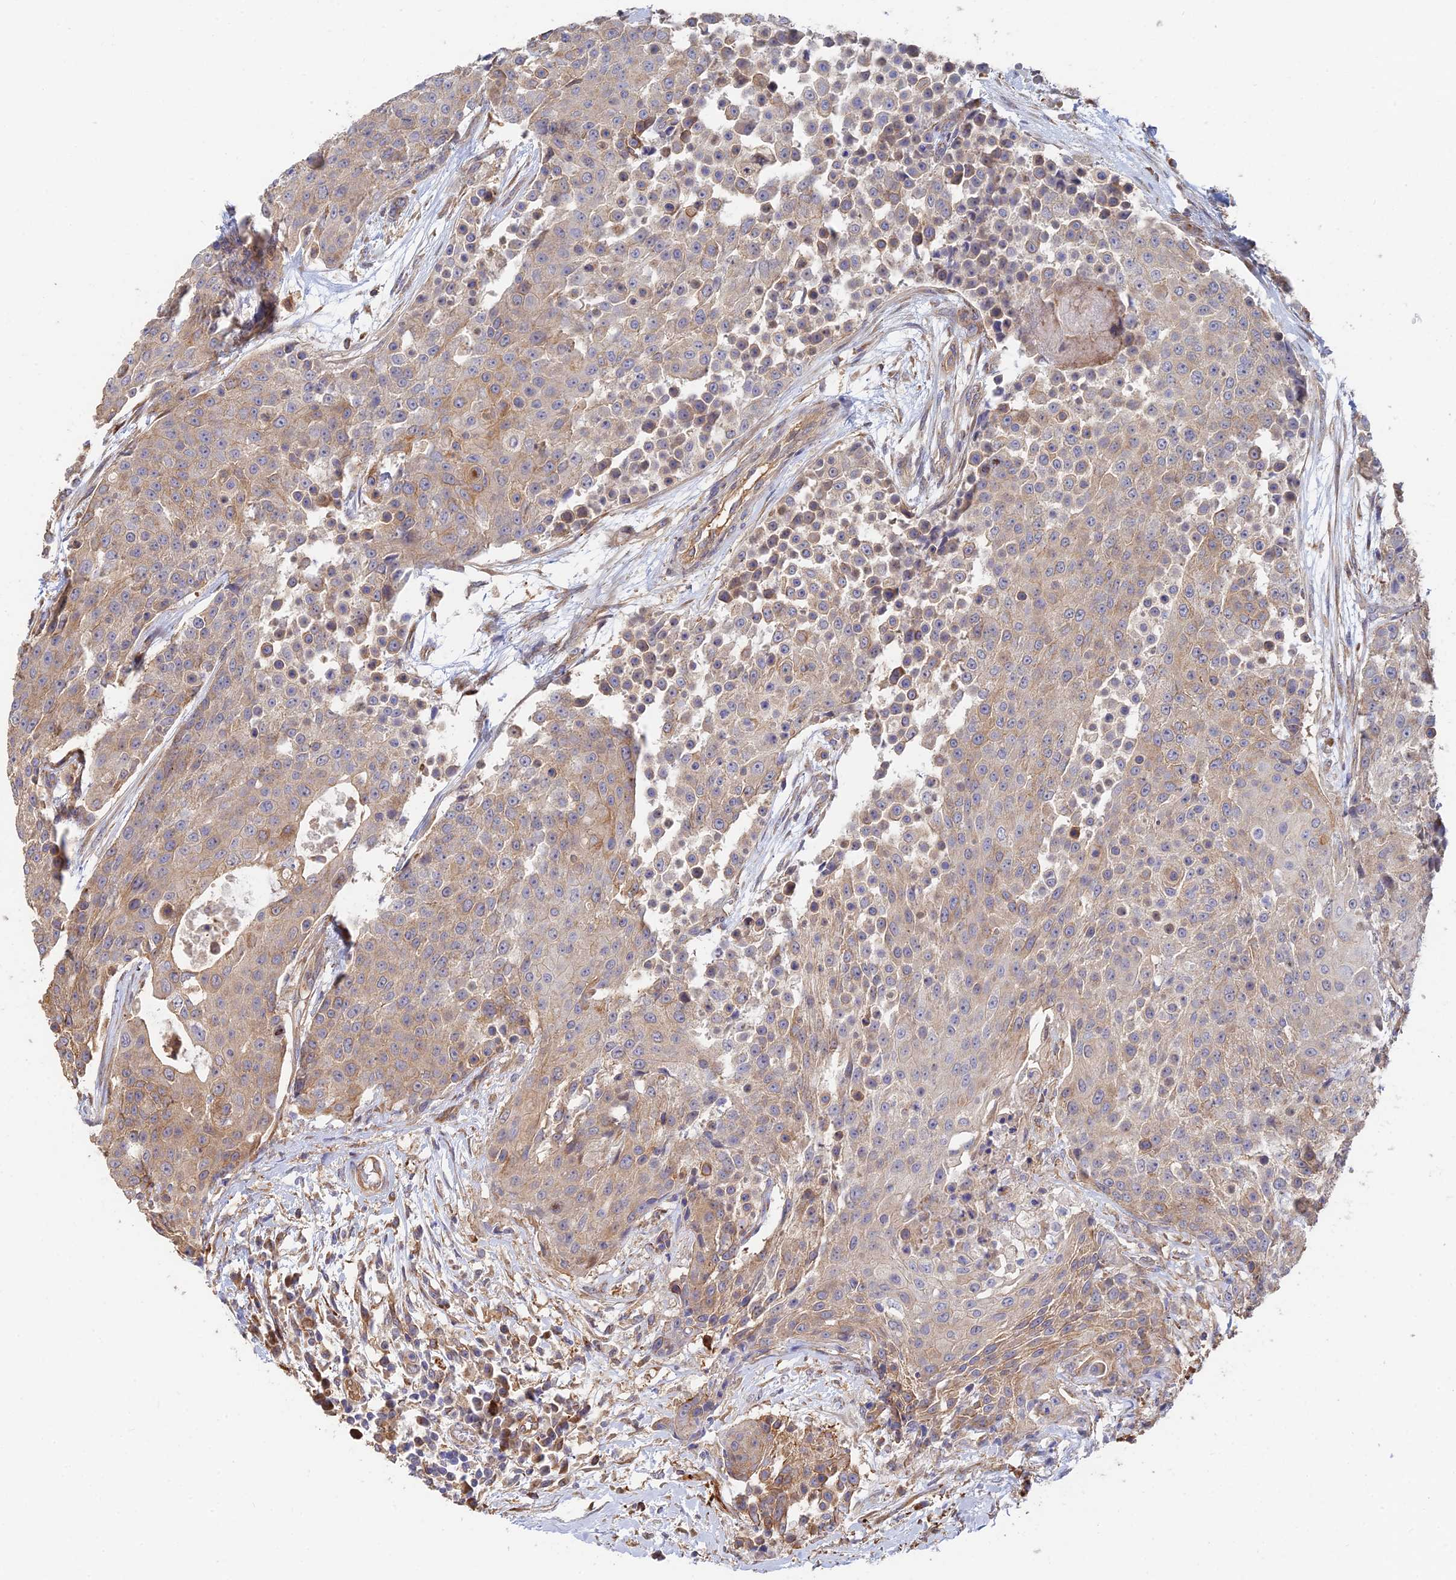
{"staining": {"intensity": "weak", "quantity": "25%-75%", "location": "cytoplasmic/membranous"}, "tissue": "urothelial cancer", "cell_type": "Tumor cells", "image_type": "cancer", "snomed": [{"axis": "morphology", "description": "Urothelial carcinoma, High grade"}, {"axis": "topography", "description": "Urinary bladder"}], "caption": "Protein expression by immunohistochemistry (IHC) demonstrates weak cytoplasmic/membranous staining in about 25%-75% of tumor cells in urothelial cancer.", "gene": "WBP11", "patient": {"sex": "female", "age": 63}}